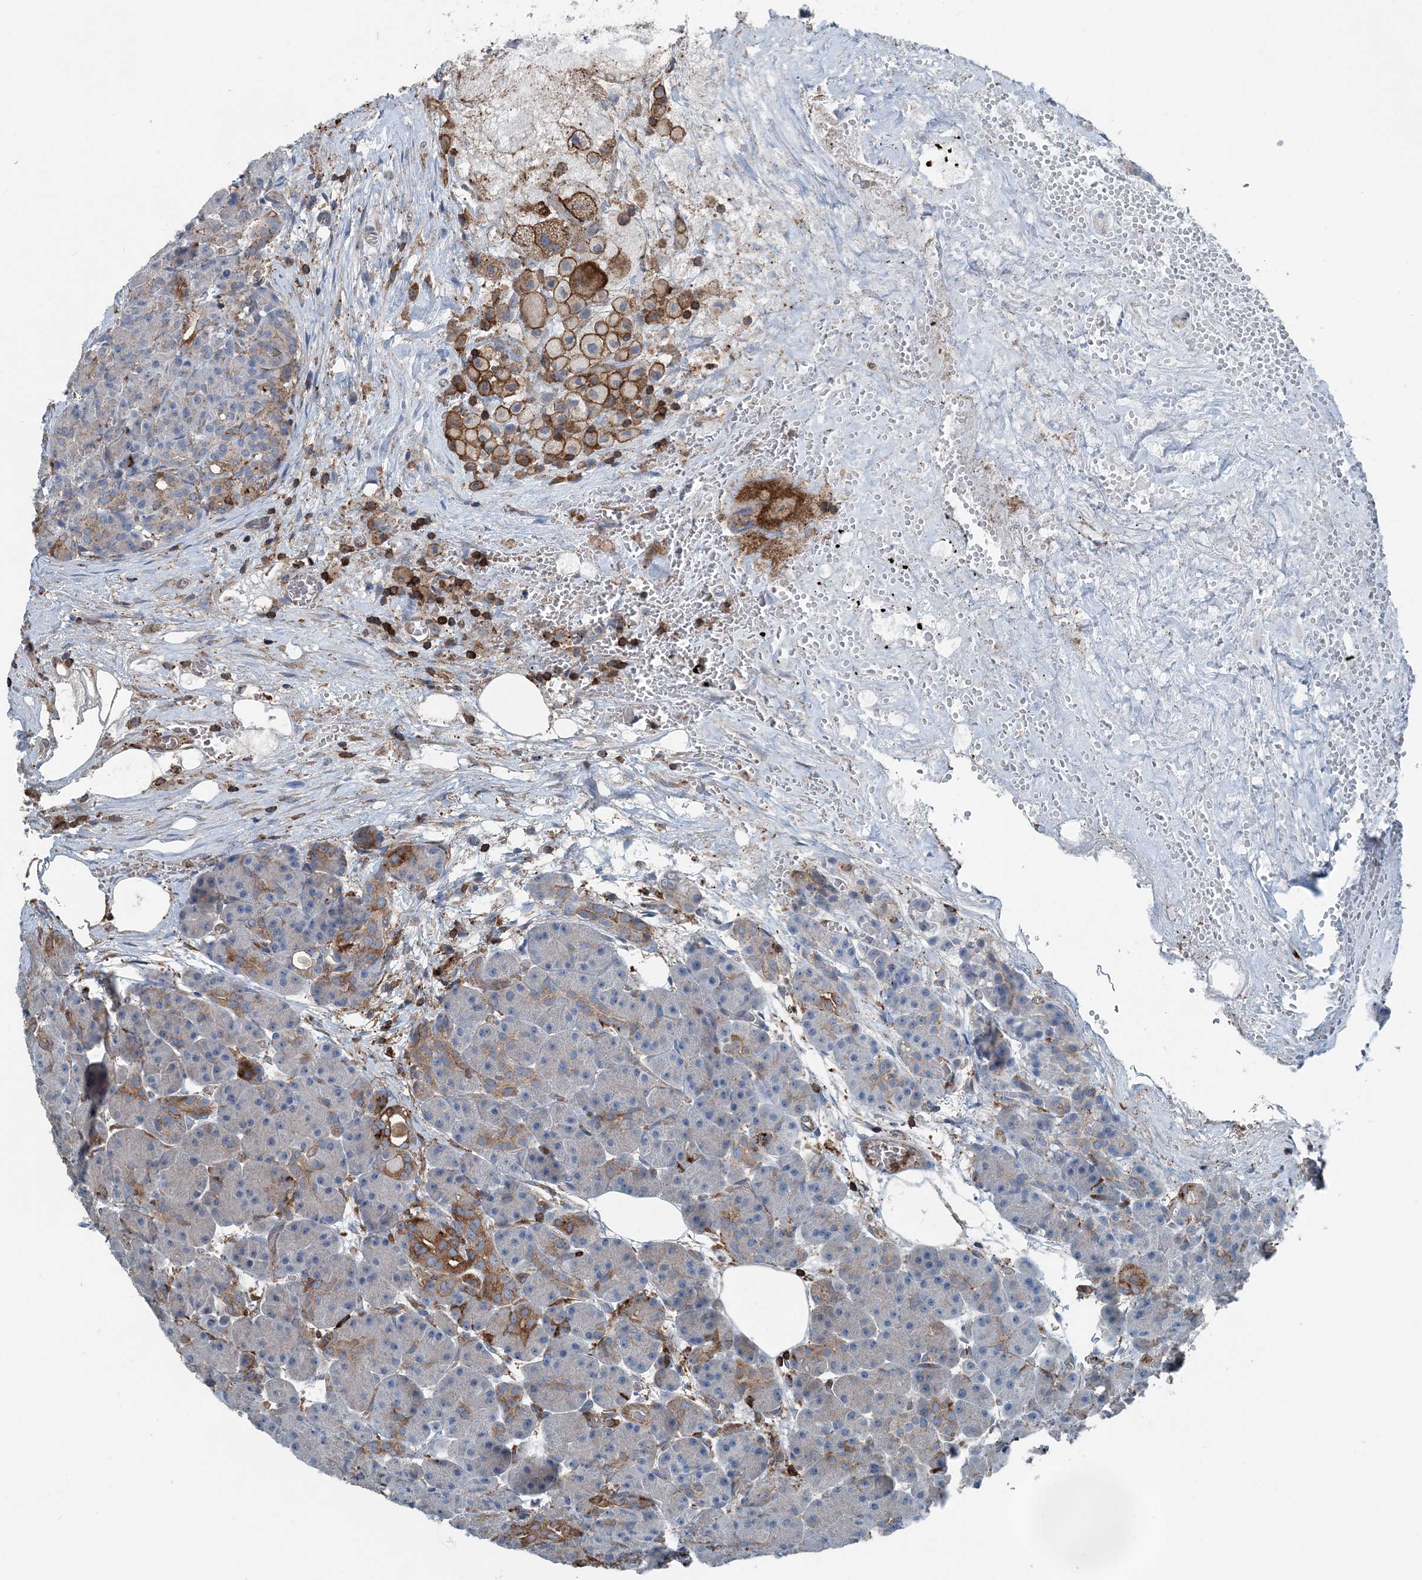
{"staining": {"intensity": "moderate", "quantity": "<25%", "location": "cytoplasmic/membranous"}, "tissue": "pancreas", "cell_type": "Exocrine glandular cells", "image_type": "normal", "snomed": [{"axis": "morphology", "description": "Normal tissue, NOS"}, {"axis": "topography", "description": "Pancreas"}], "caption": "The micrograph displays immunohistochemical staining of normal pancreas. There is moderate cytoplasmic/membranous staining is identified in approximately <25% of exocrine glandular cells. Nuclei are stained in blue.", "gene": "CFL1", "patient": {"sex": "male", "age": 63}}